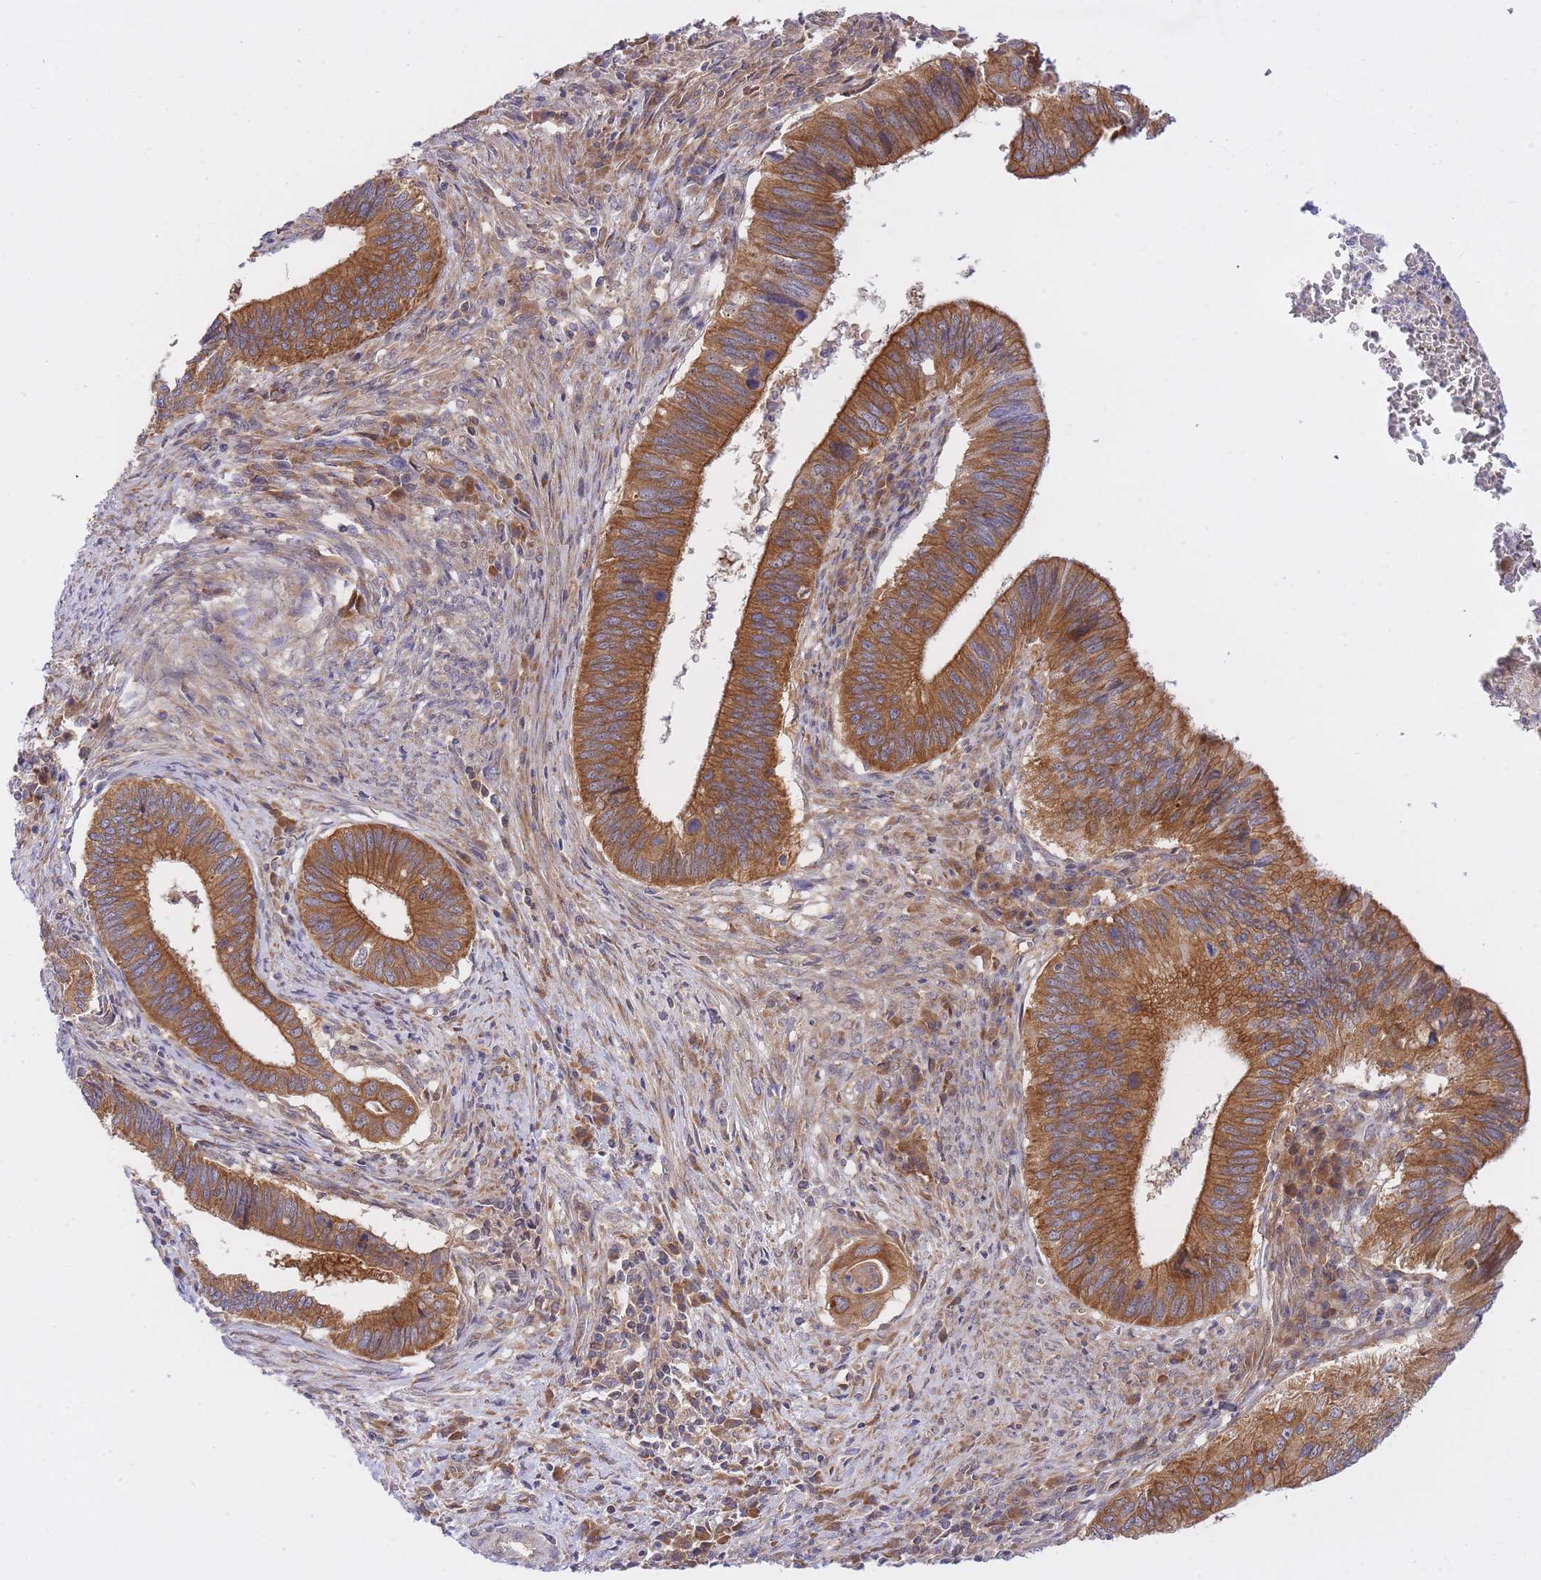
{"staining": {"intensity": "strong", "quantity": ">75%", "location": "cytoplasmic/membranous"}, "tissue": "cervical cancer", "cell_type": "Tumor cells", "image_type": "cancer", "snomed": [{"axis": "morphology", "description": "Adenocarcinoma, NOS"}, {"axis": "topography", "description": "Cervix"}], "caption": "Protein expression analysis of human adenocarcinoma (cervical) reveals strong cytoplasmic/membranous staining in approximately >75% of tumor cells.", "gene": "EIF2B2", "patient": {"sex": "female", "age": 42}}